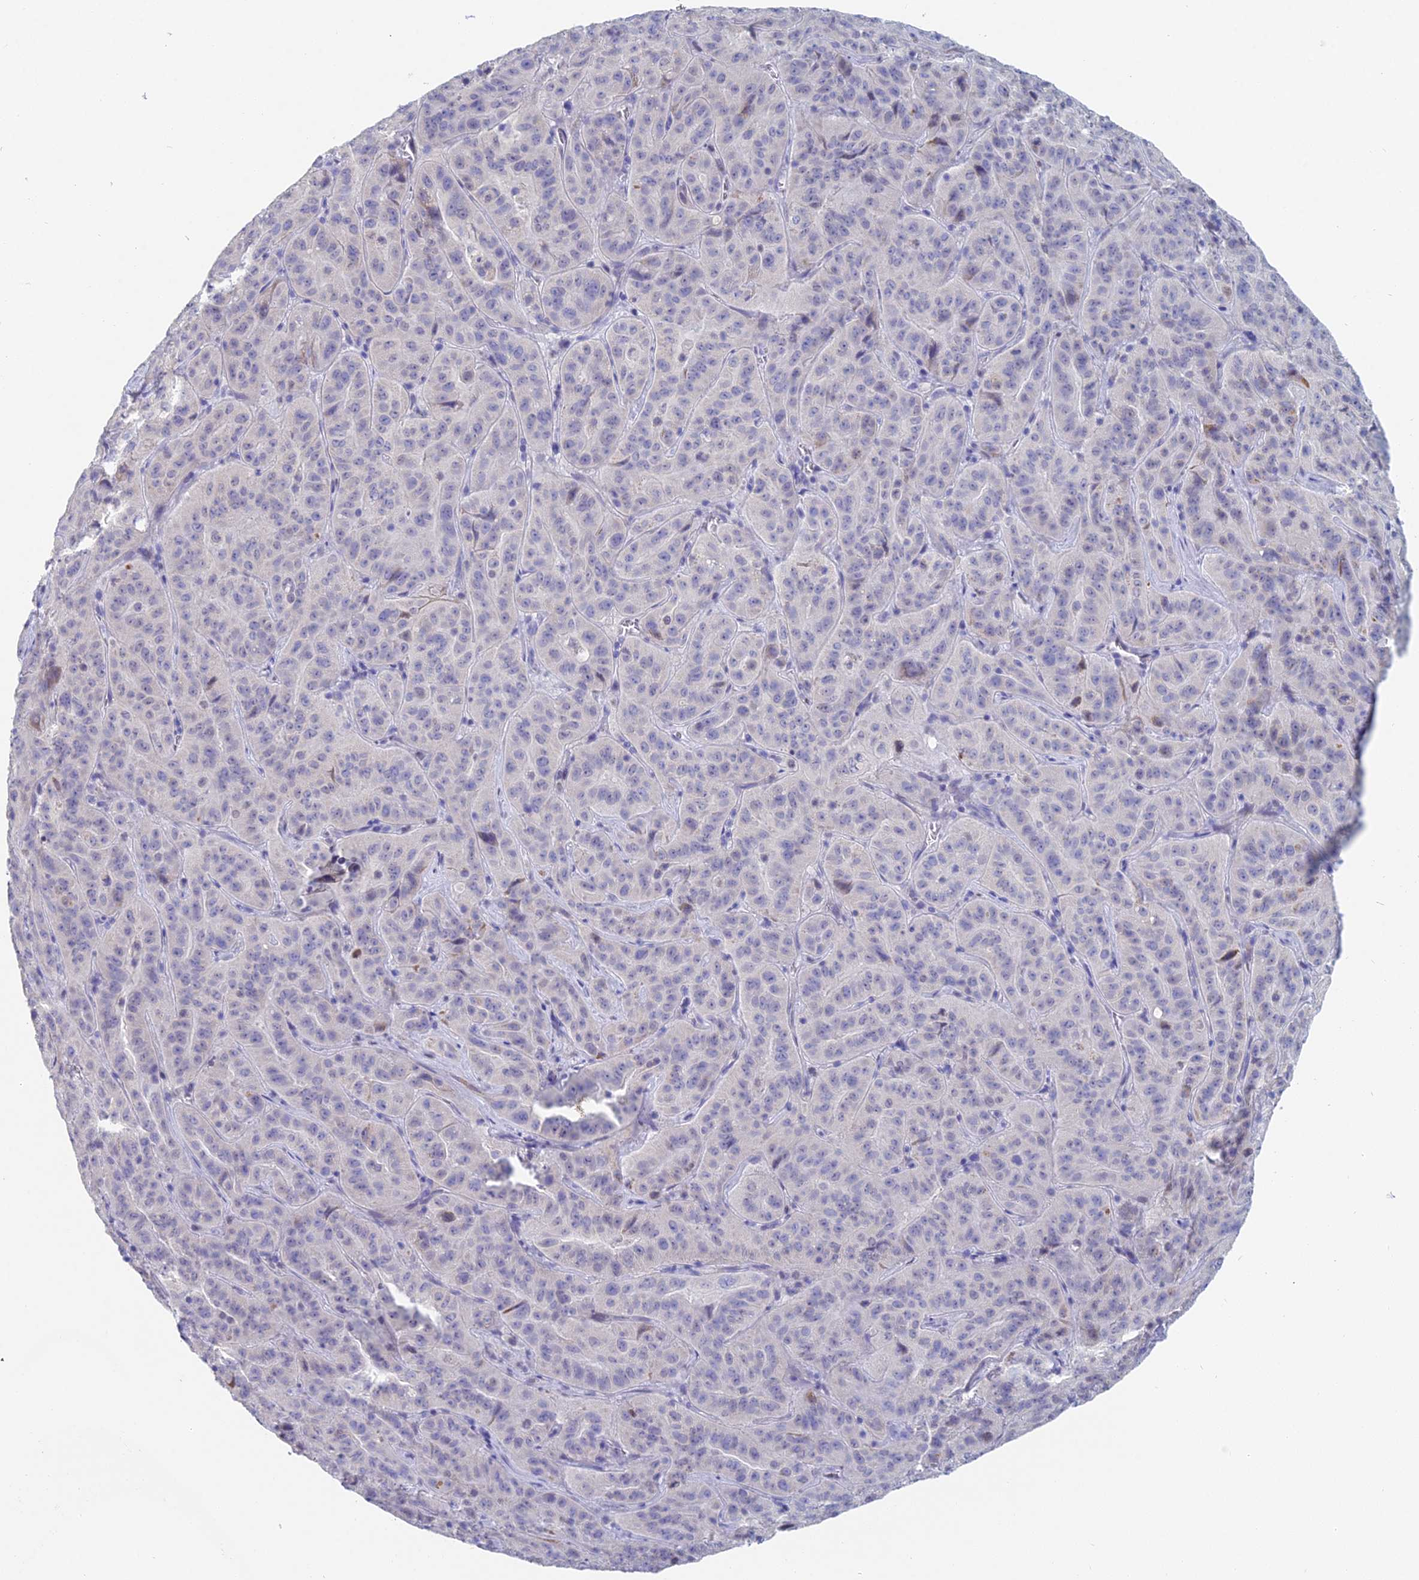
{"staining": {"intensity": "weak", "quantity": "25%-75%", "location": "cytoplasmic/membranous"}, "tissue": "pancreatic cancer", "cell_type": "Tumor cells", "image_type": "cancer", "snomed": [{"axis": "morphology", "description": "Adenocarcinoma, NOS"}, {"axis": "topography", "description": "Pancreas"}], "caption": "The histopathology image exhibits a brown stain indicating the presence of a protein in the cytoplasmic/membranous of tumor cells in pancreatic cancer.", "gene": "ACSM1", "patient": {"sex": "male", "age": 63}}